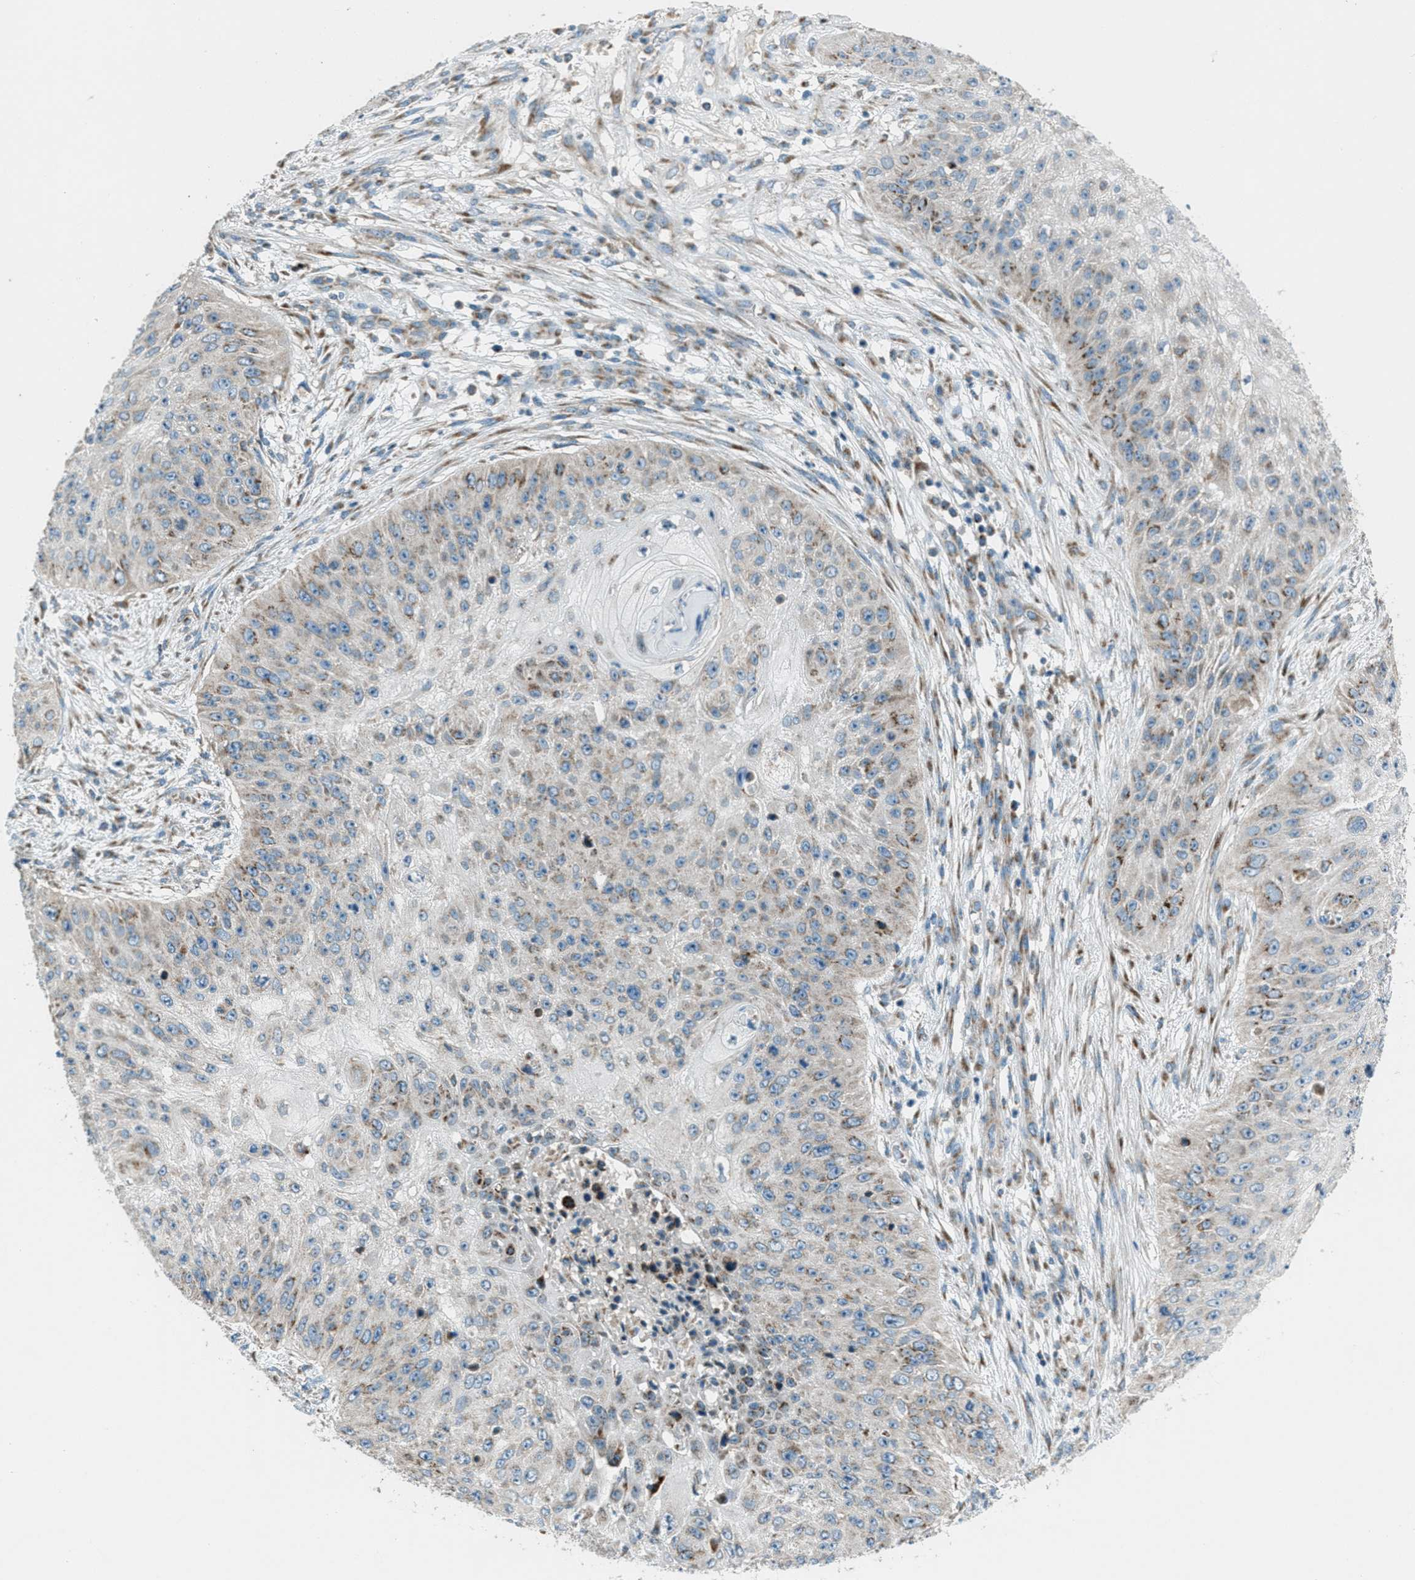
{"staining": {"intensity": "moderate", "quantity": "25%-75%", "location": "cytoplasmic/membranous"}, "tissue": "skin cancer", "cell_type": "Tumor cells", "image_type": "cancer", "snomed": [{"axis": "morphology", "description": "Squamous cell carcinoma, NOS"}, {"axis": "topography", "description": "Skin"}], "caption": "Human skin cancer stained with a protein marker demonstrates moderate staining in tumor cells.", "gene": "BCKDK", "patient": {"sex": "female", "age": 80}}